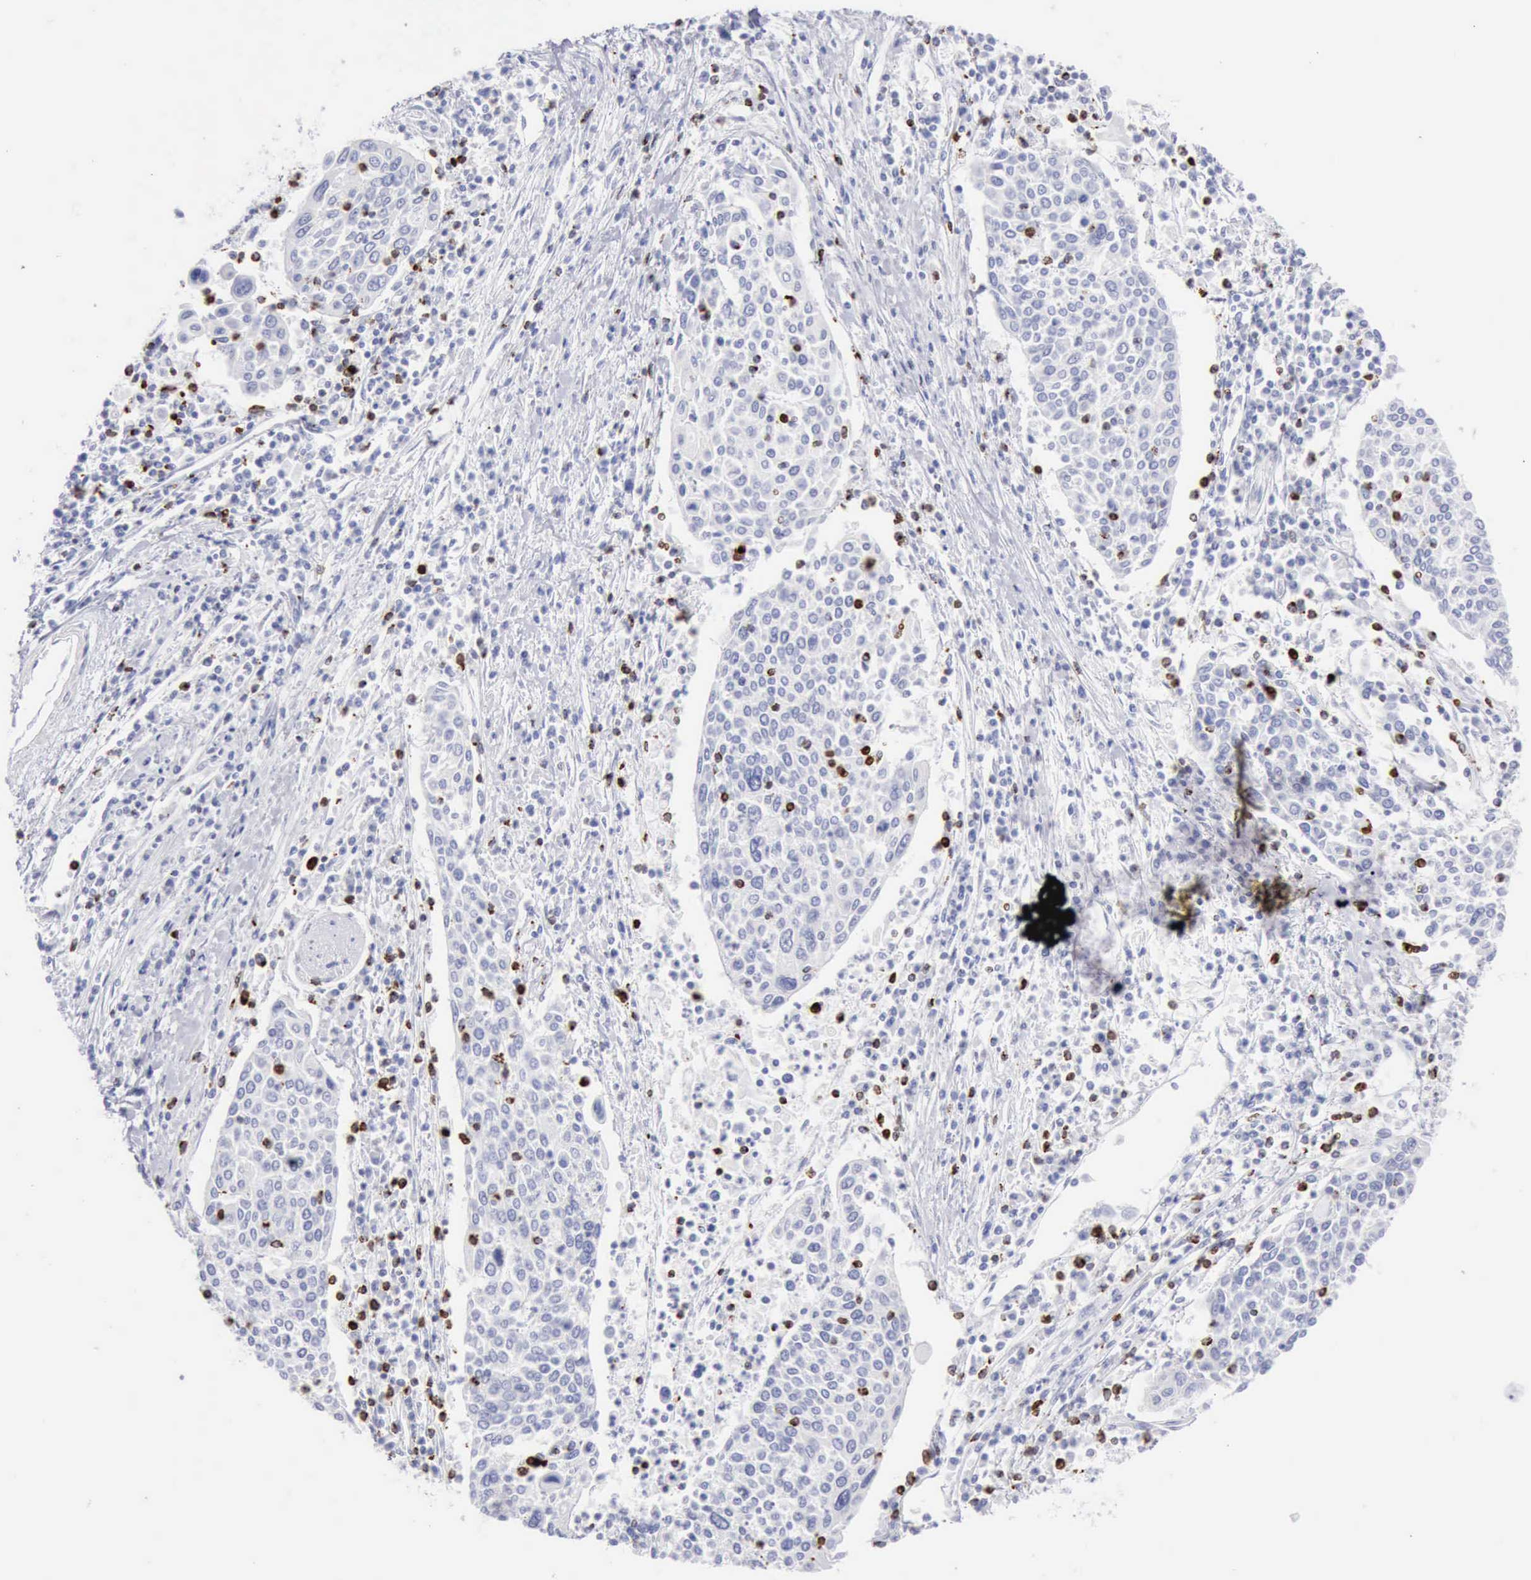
{"staining": {"intensity": "negative", "quantity": "none", "location": "none"}, "tissue": "cervical cancer", "cell_type": "Tumor cells", "image_type": "cancer", "snomed": [{"axis": "morphology", "description": "Squamous cell carcinoma, NOS"}, {"axis": "topography", "description": "Cervix"}], "caption": "Cervical squamous cell carcinoma was stained to show a protein in brown. There is no significant positivity in tumor cells.", "gene": "GZMB", "patient": {"sex": "female", "age": 40}}